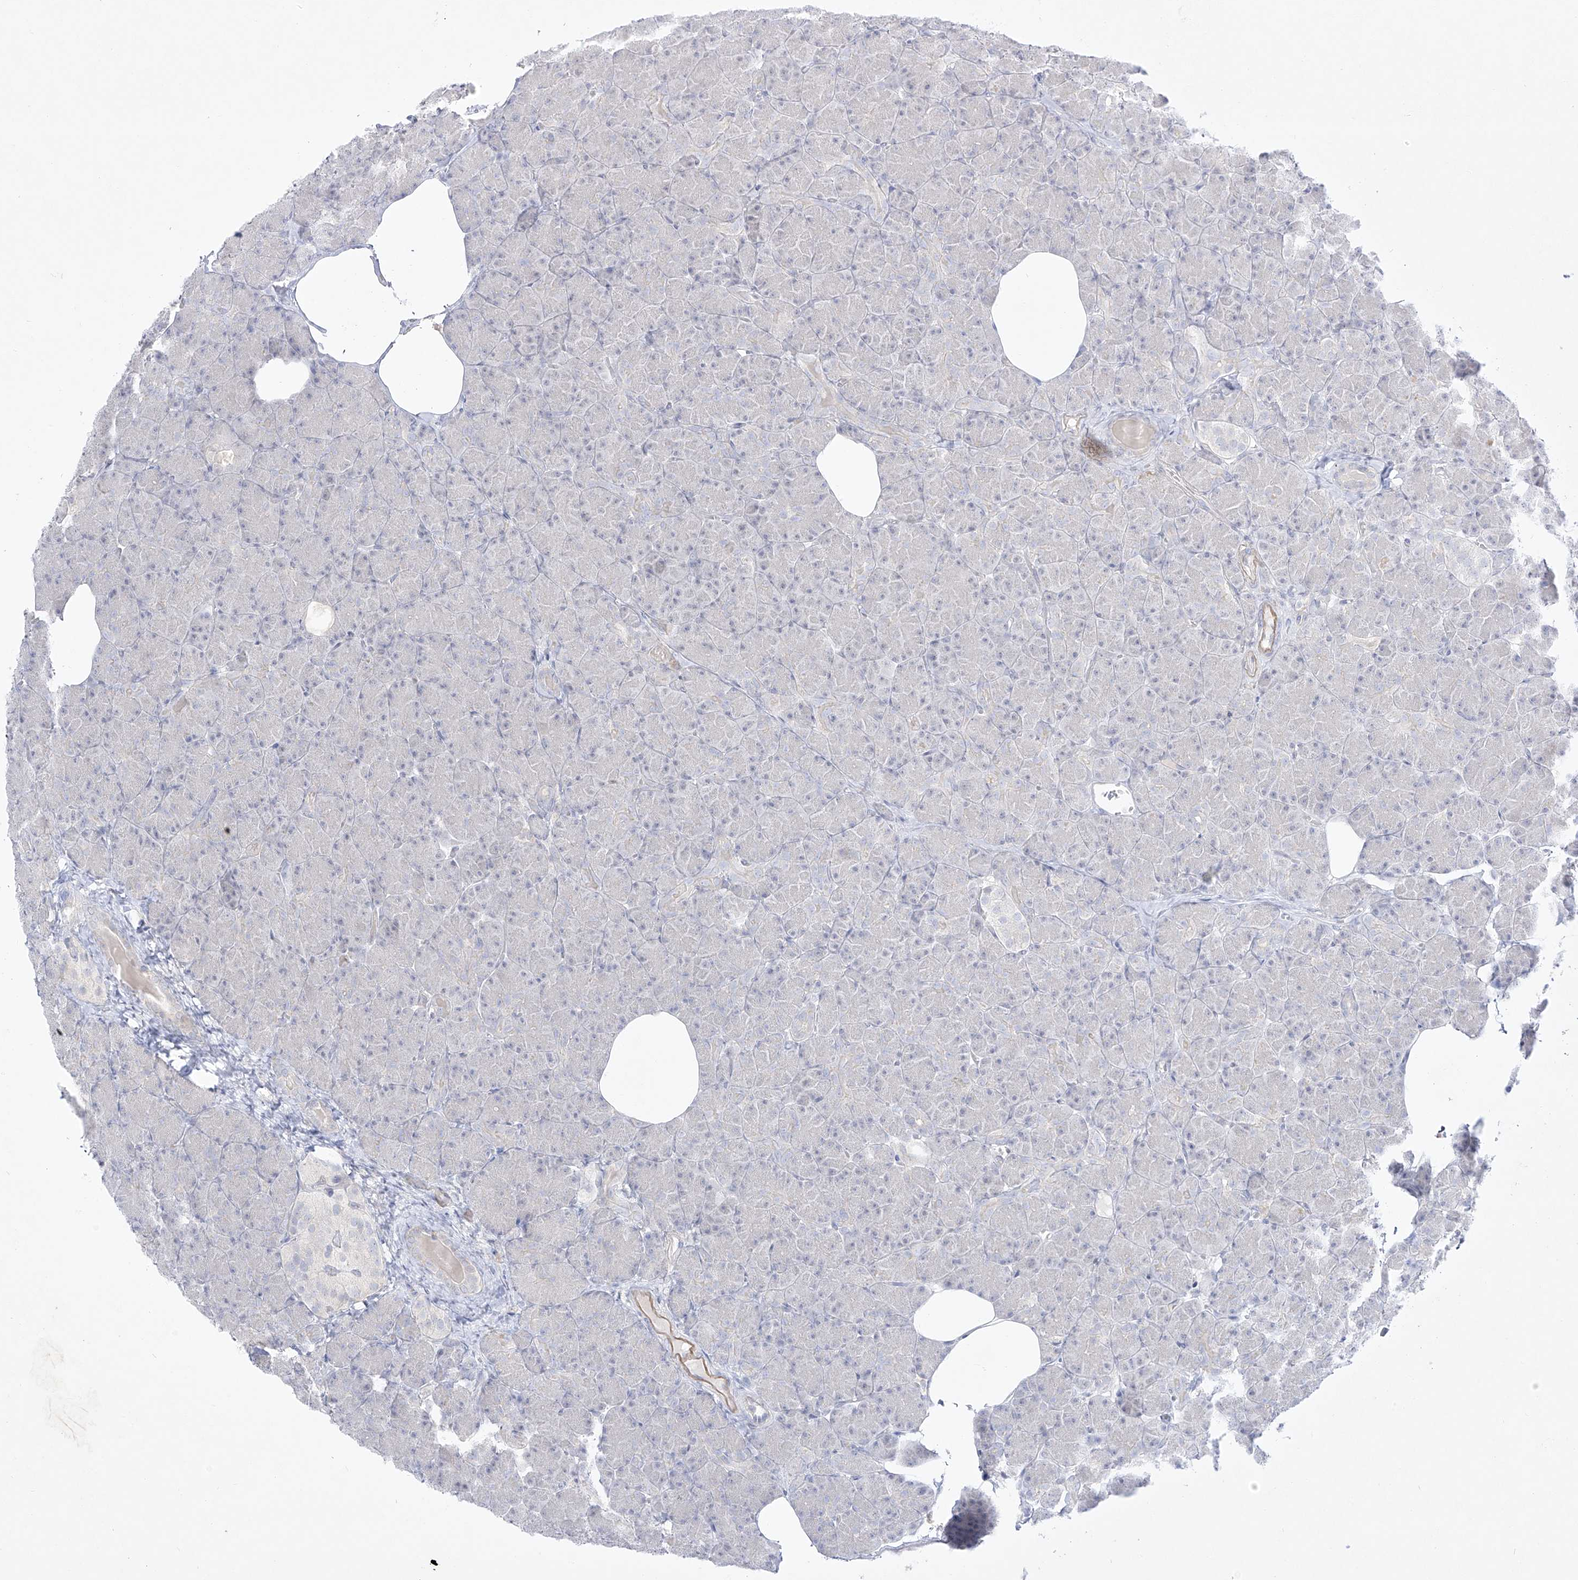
{"staining": {"intensity": "negative", "quantity": "none", "location": "none"}, "tissue": "pancreas", "cell_type": "Exocrine glandular cells", "image_type": "normal", "snomed": [{"axis": "morphology", "description": "Normal tissue, NOS"}, {"axis": "topography", "description": "Pancreas"}], "caption": "Immunohistochemical staining of benign pancreas reveals no significant positivity in exocrine glandular cells.", "gene": "DMKN", "patient": {"sex": "female", "age": 43}}